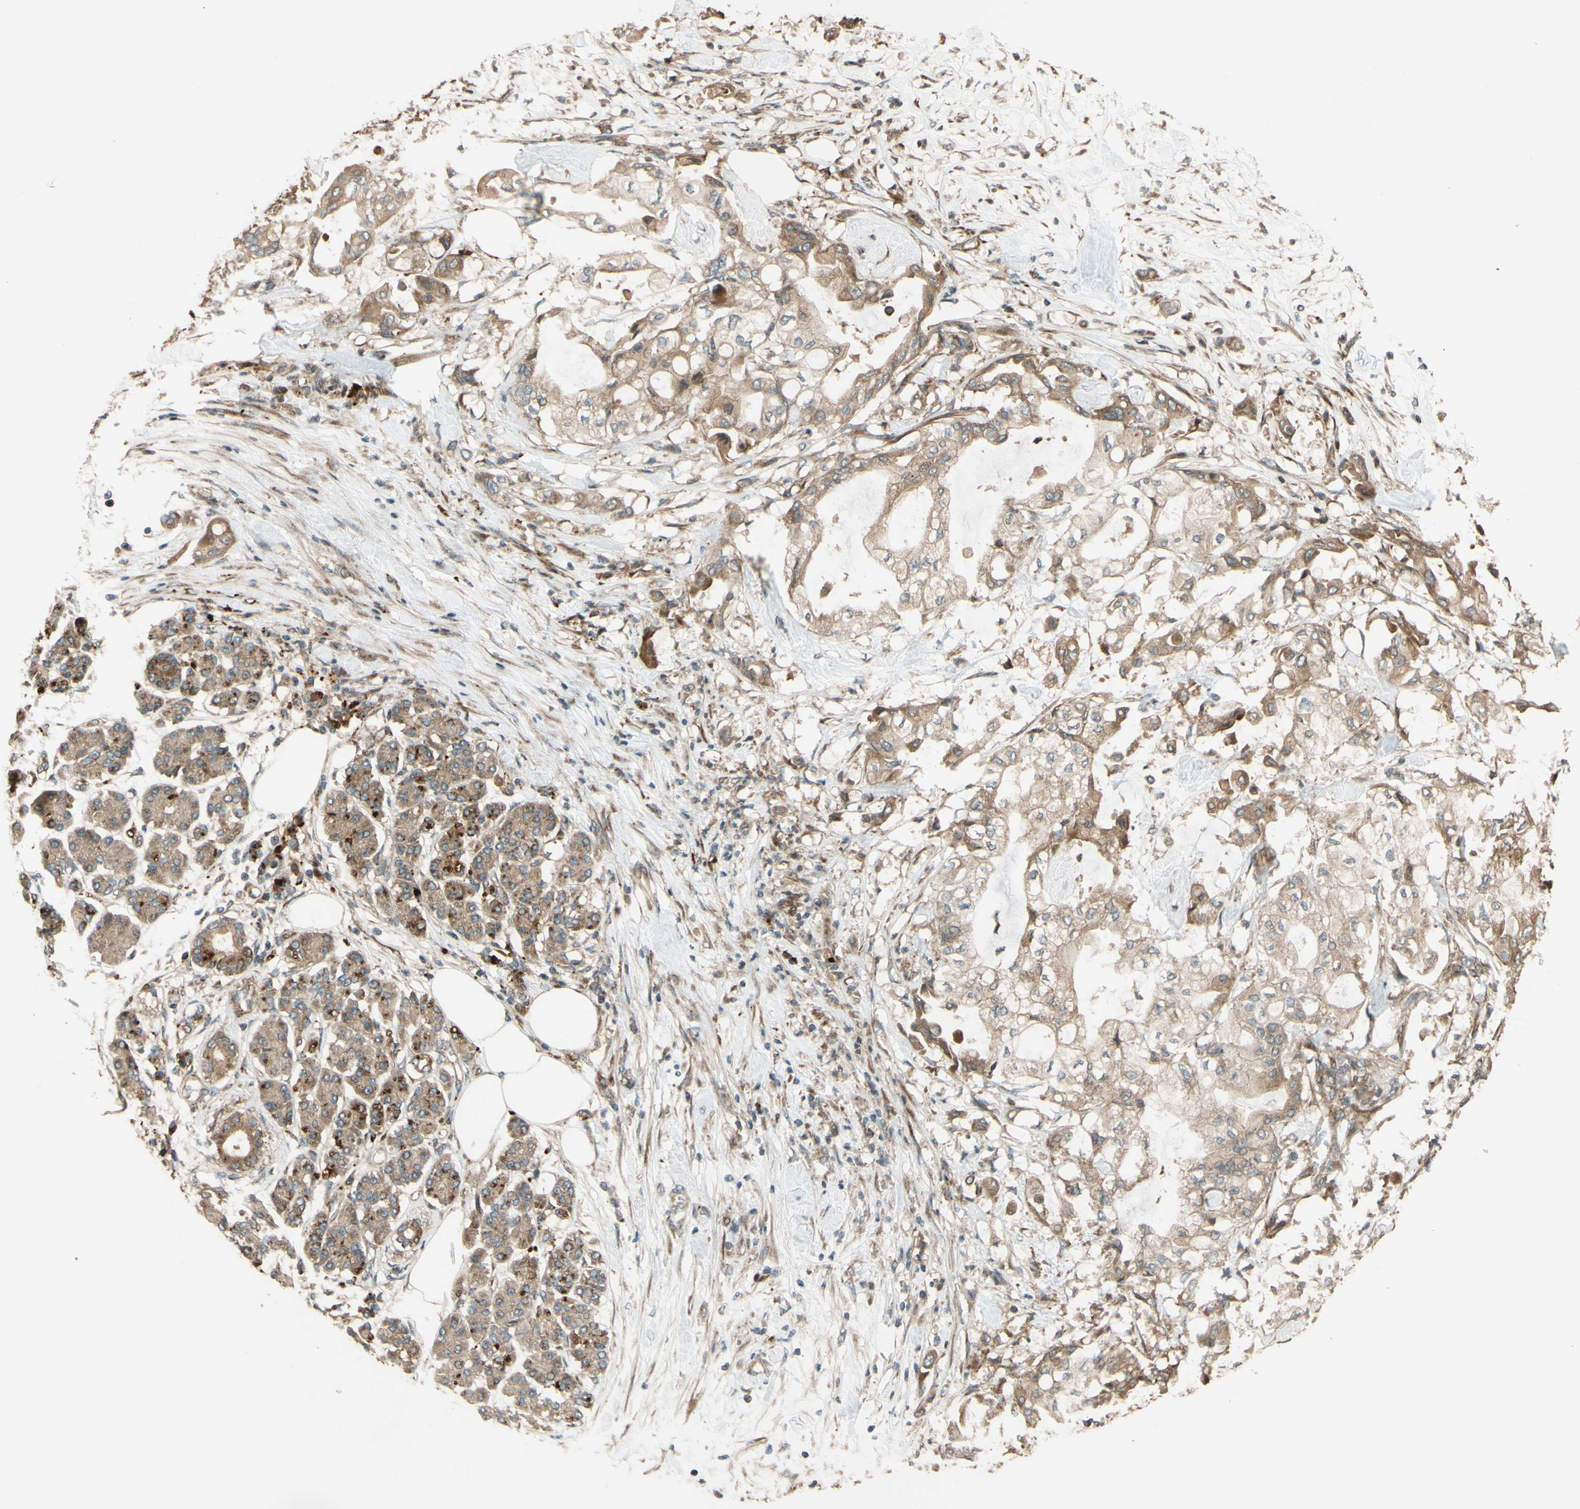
{"staining": {"intensity": "weak", "quantity": ">75%", "location": "cytoplasmic/membranous"}, "tissue": "pancreatic cancer", "cell_type": "Tumor cells", "image_type": "cancer", "snomed": [{"axis": "morphology", "description": "Adenocarcinoma, NOS"}, {"axis": "morphology", "description": "Adenocarcinoma, metastatic, NOS"}, {"axis": "topography", "description": "Lymph node"}, {"axis": "topography", "description": "Pancreas"}, {"axis": "topography", "description": "Duodenum"}], "caption": "A histopathology image of pancreatic cancer stained for a protein displays weak cytoplasmic/membranous brown staining in tumor cells. (Brightfield microscopy of DAB IHC at high magnification).", "gene": "RNF19A", "patient": {"sex": "female", "age": 64}}